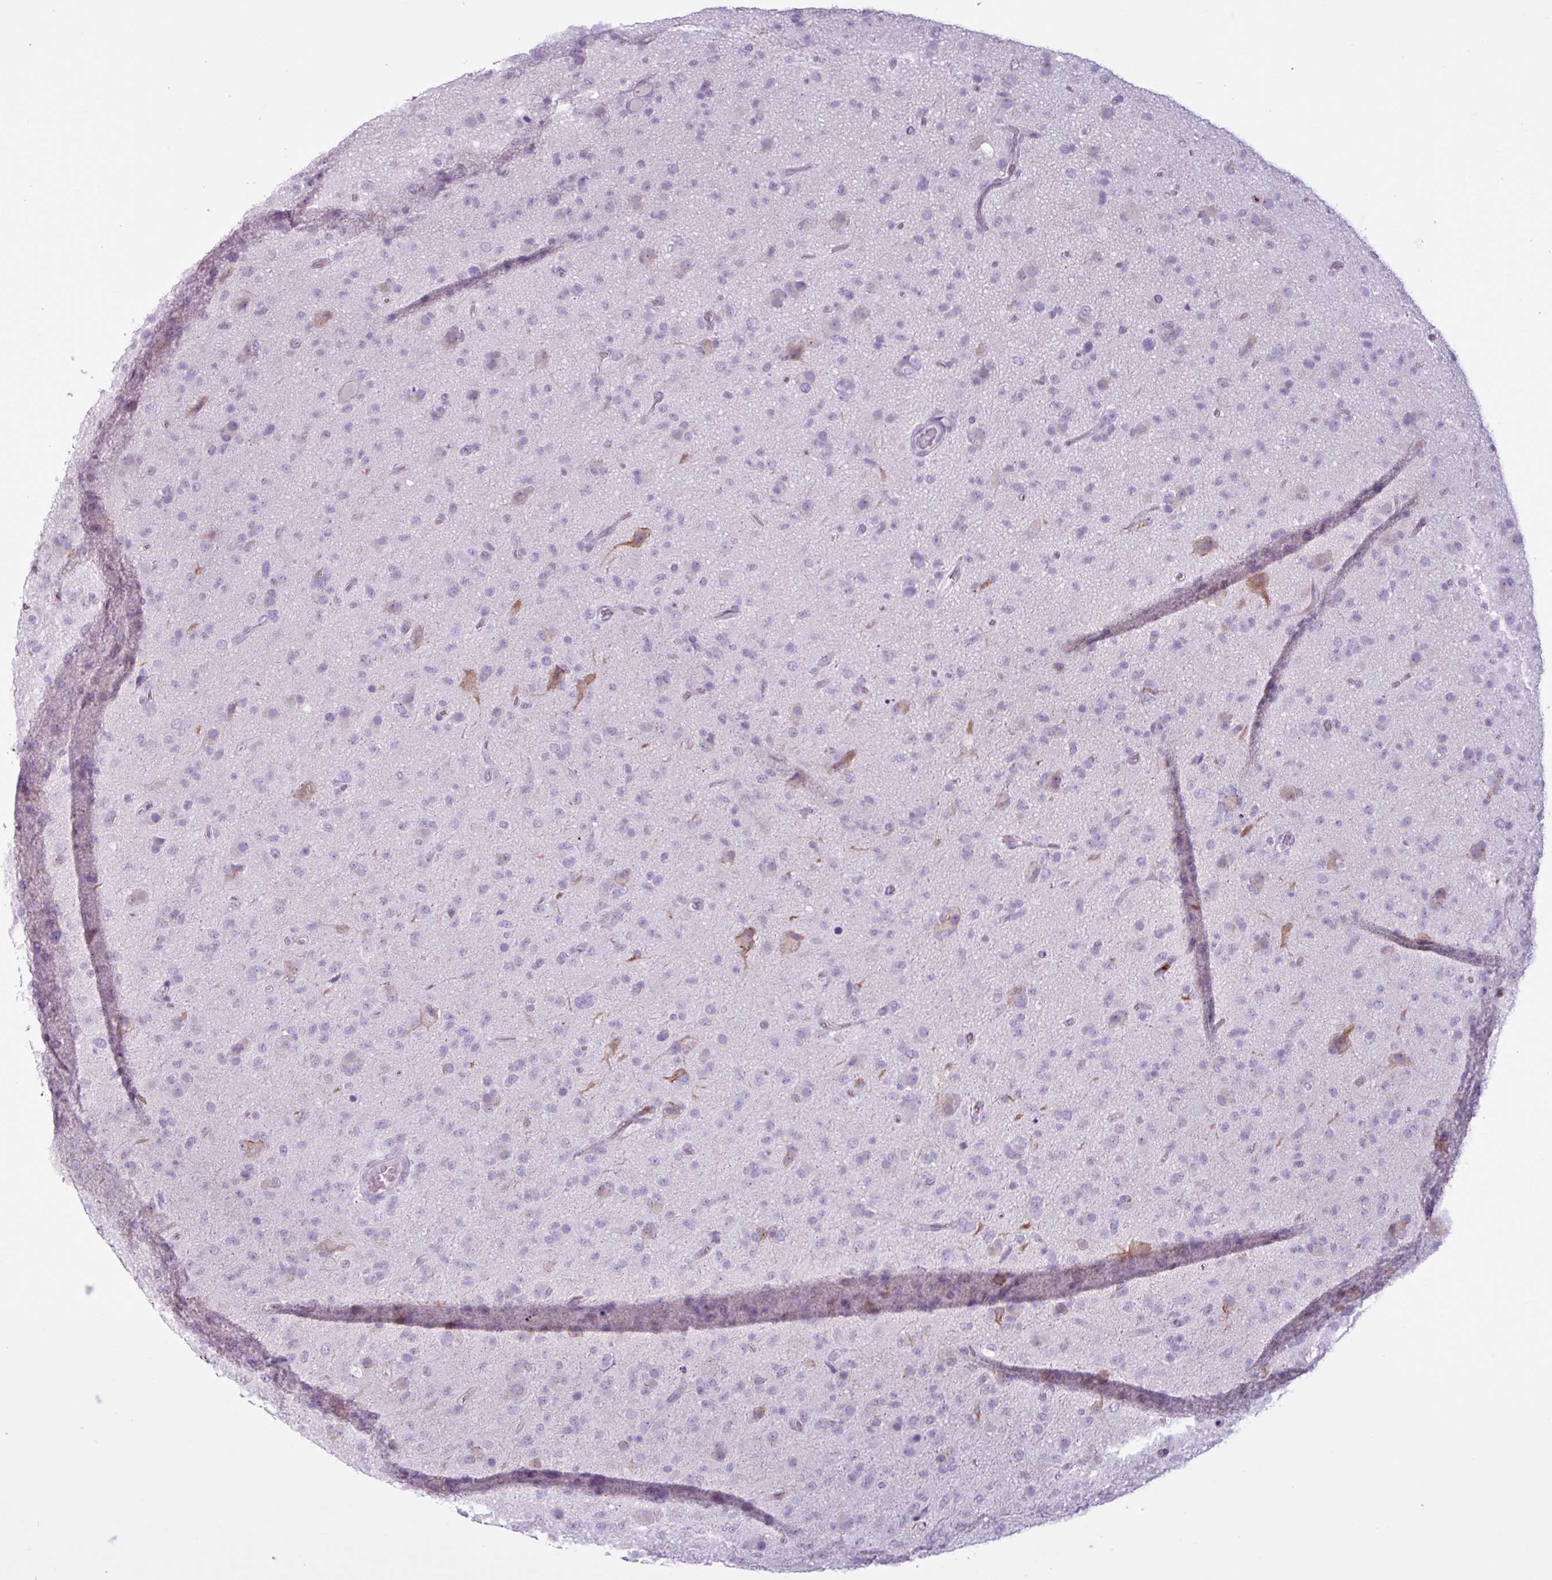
{"staining": {"intensity": "negative", "quantity": "none", "location": "none"}, "tissue": "glioma", "cell_type": "Tumor cells", "image_type": "cancer", "snomed": [{"axis": "morphology", "description": "Glioma, malignant, Low grade"}, {"axis": "topography", "description": "Brain"}], "caption": "Human malignant low-grade glioma stained for a protein using IHC shows no staining in tumor cells.", "gene": "TMEM178A", "patient": {"sex": "male", "age": 65}}